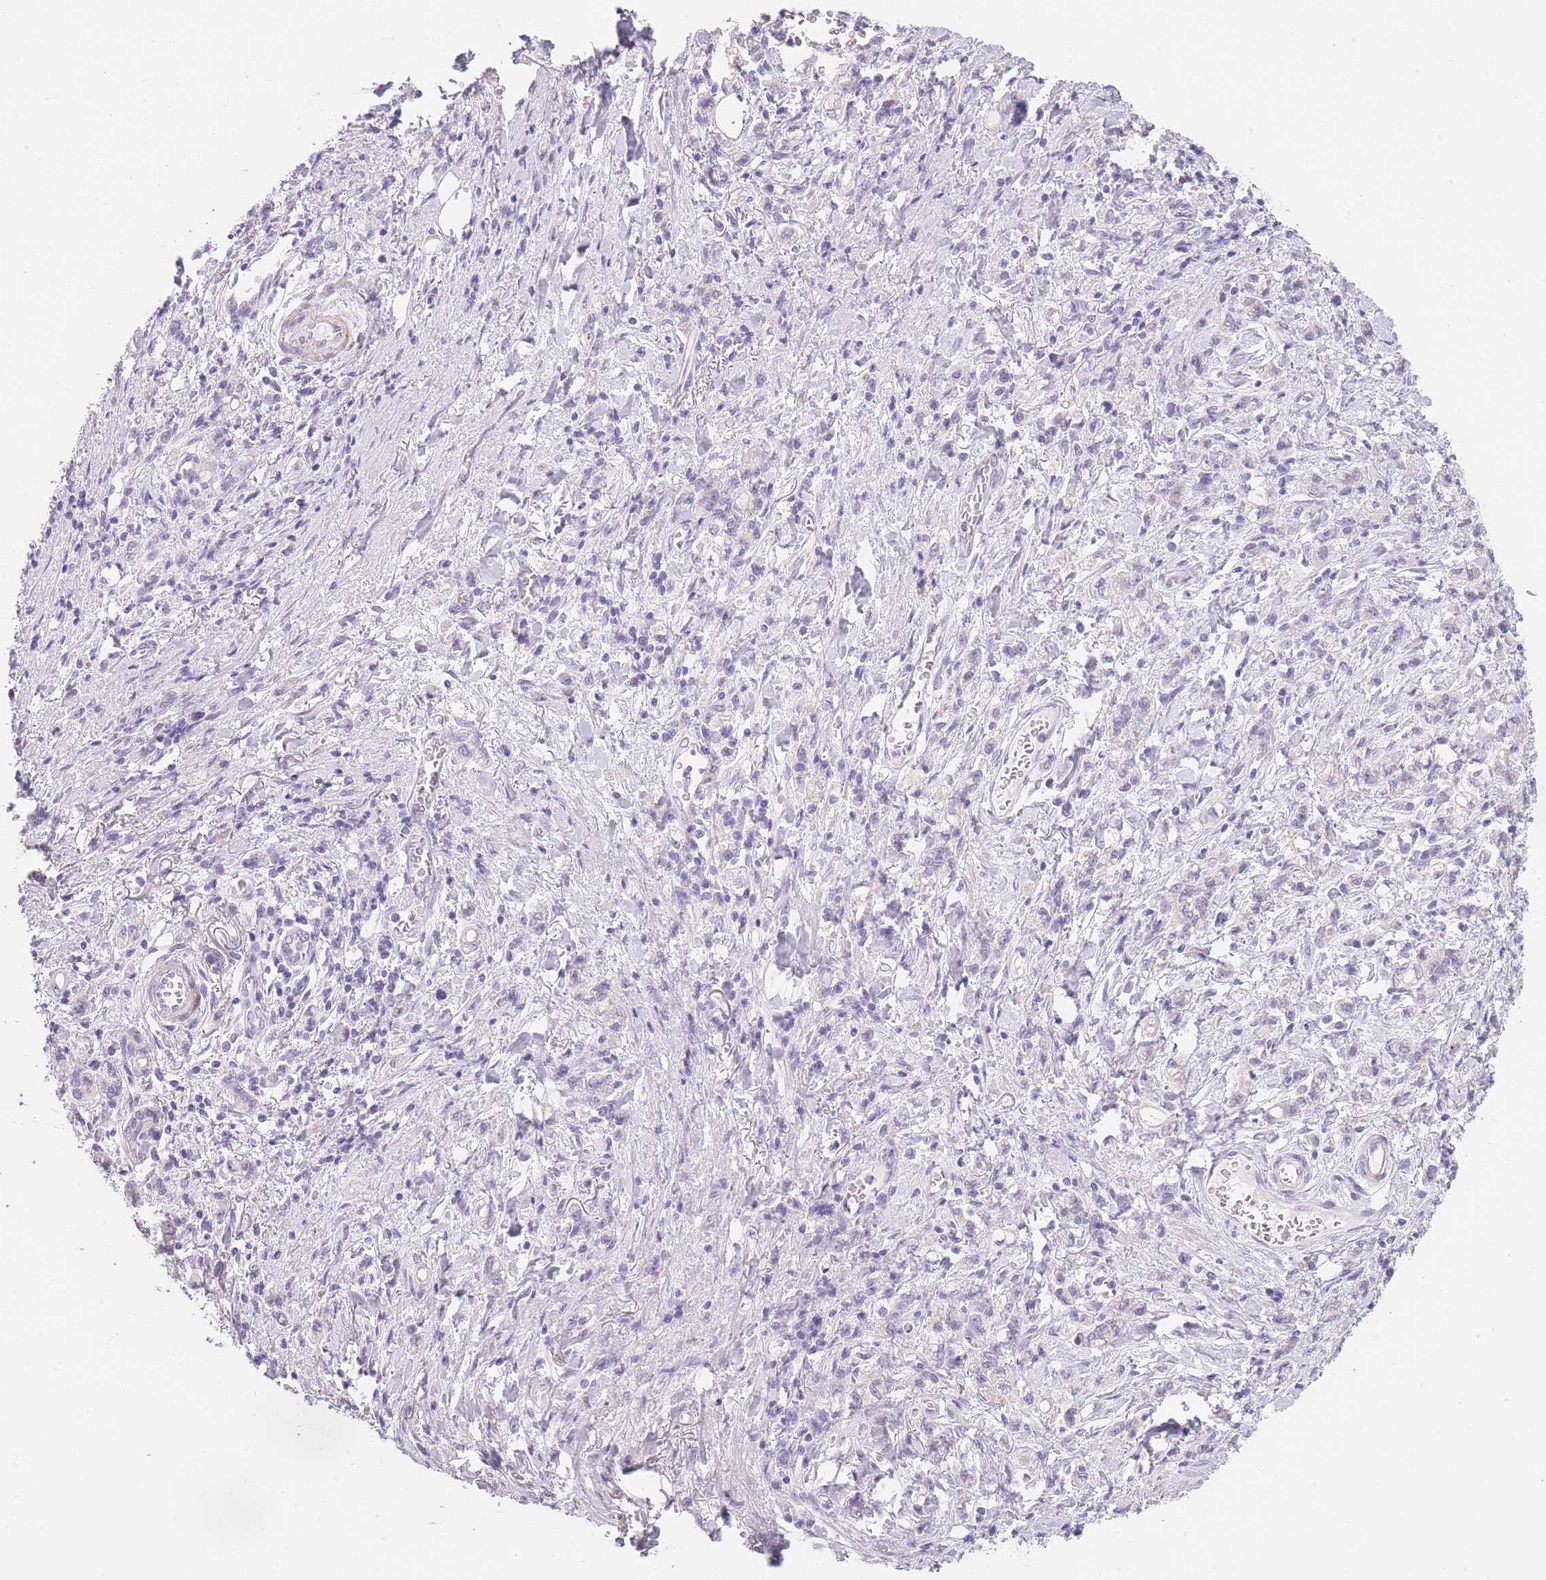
{"staining": {"intensity": "negative", "quantity": "none", "location": "none"}, "tissue": "stomach cancer", "cell_type": "Tumor cells", "image_type": "cancer", "snomed": [{"axis": "morphology", "description": "Adenocarcinoma, NOS"}, {"axis": "topography", "description": "Stomach"}], "caption": "DAB (3,3'-diaminobenzidine) immunohistochemical staining of adenocarcinoma (stomach) shows no significant positivity in tumor cells.", "gene": "TMEM236", "patient": {"sex": "male", "age": 77}}